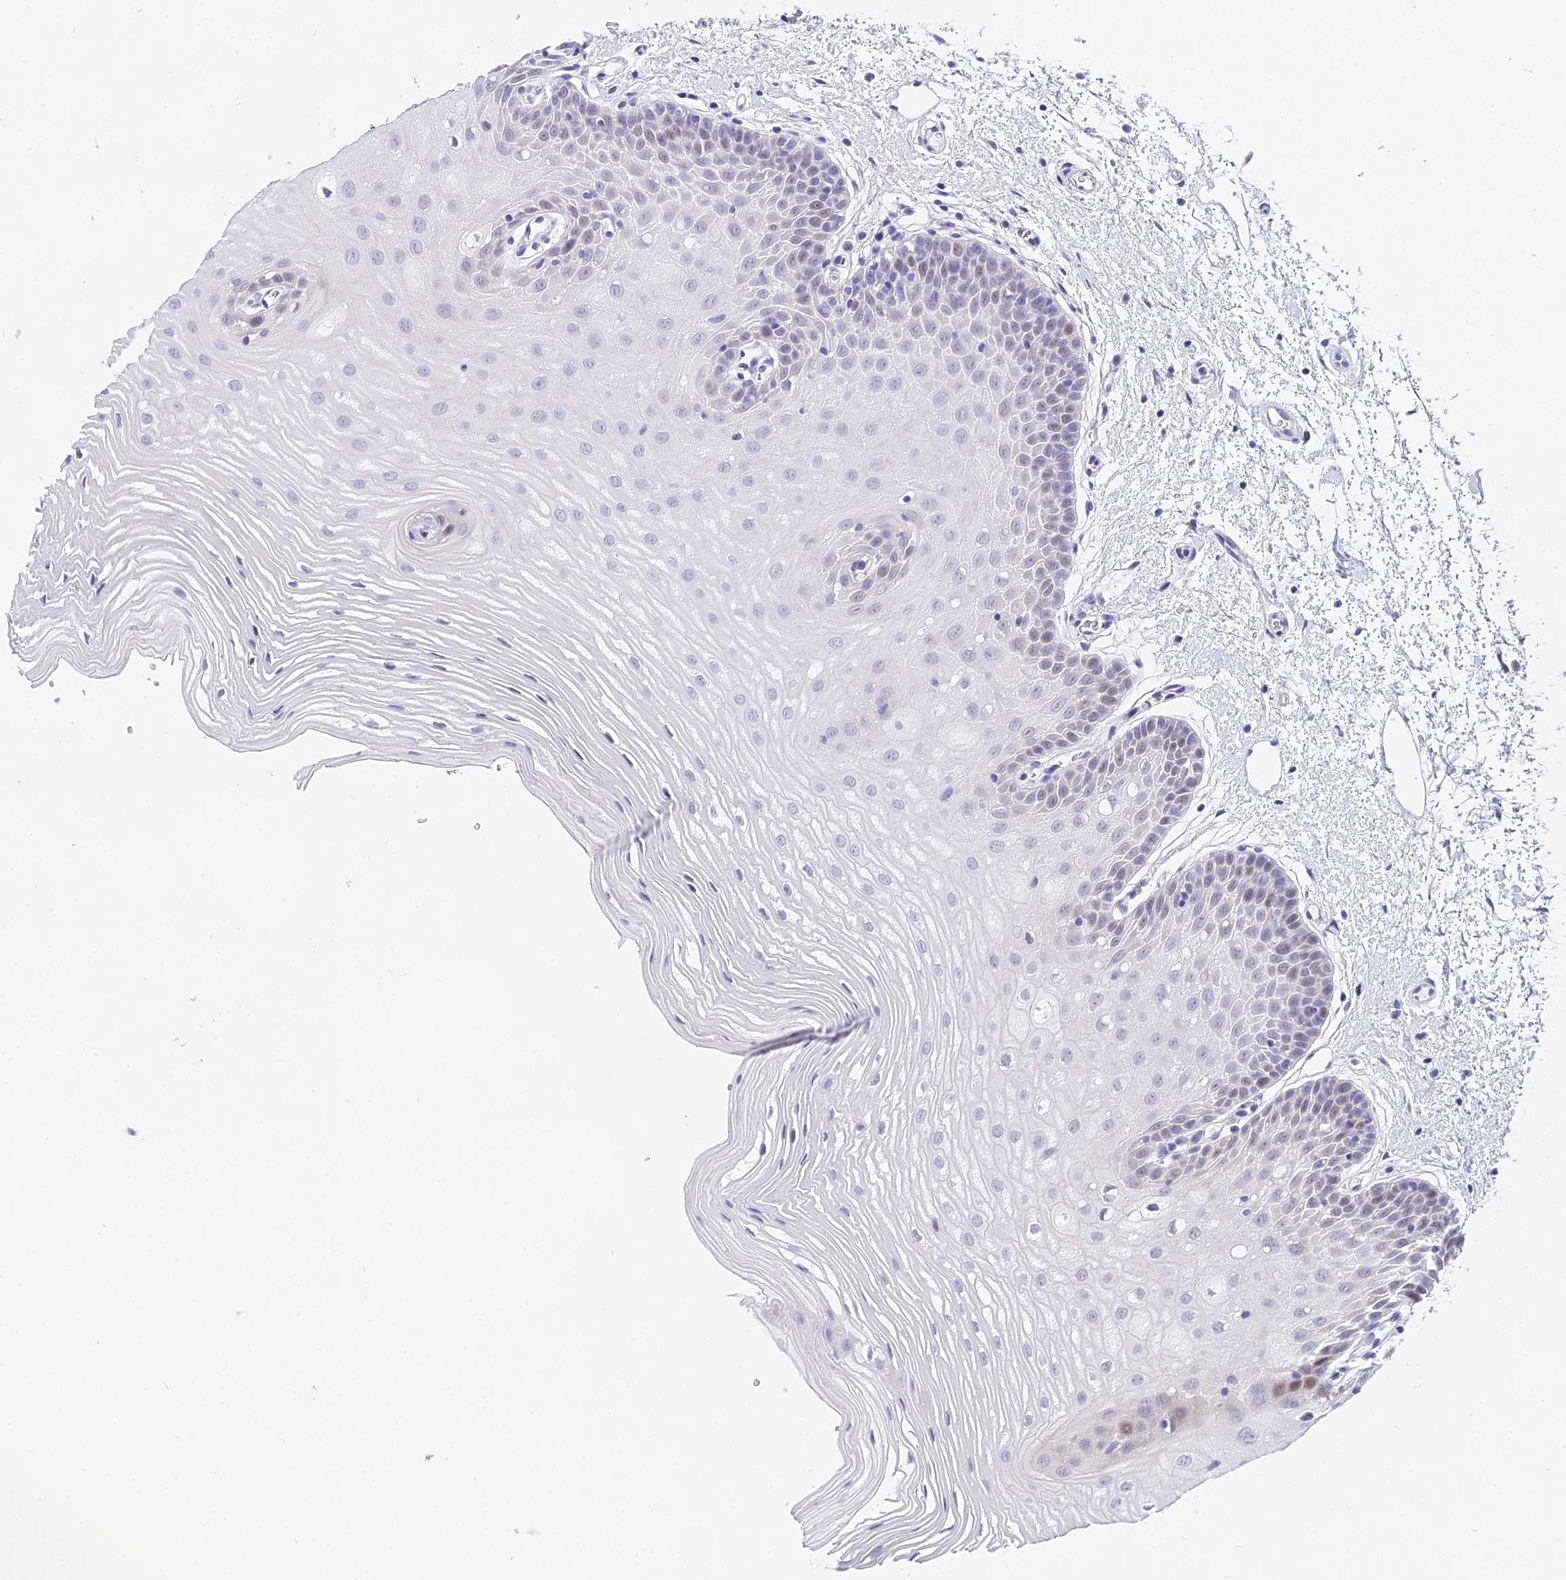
{"staining": {"intensity": "weak", "quantity": "25%-75%", "location": "nuclear"}, "tissue": "oral mucosa", "cell_type": "Squamous epithelial cells", "image_type": "normal", "snomed": [{"axis": "morphology", "description": "Normal tissue, NOS"}, {"axis": "topography", "description": "Oral tissue"}, {"axis": "topography", "description": "Tounge, NOS"}], "caption": "A low amount of weak nuclear expression is appreciated in approximately 25%-75% of squamous epithelial cells in unremarkable oral mucosa. (DAB (3,3'-diaminobenzidine) = brown stain, brightfield microscopy at high magnification).", "gene": "DEFB107A", "patient": {"sex": "female", "age": 73}}